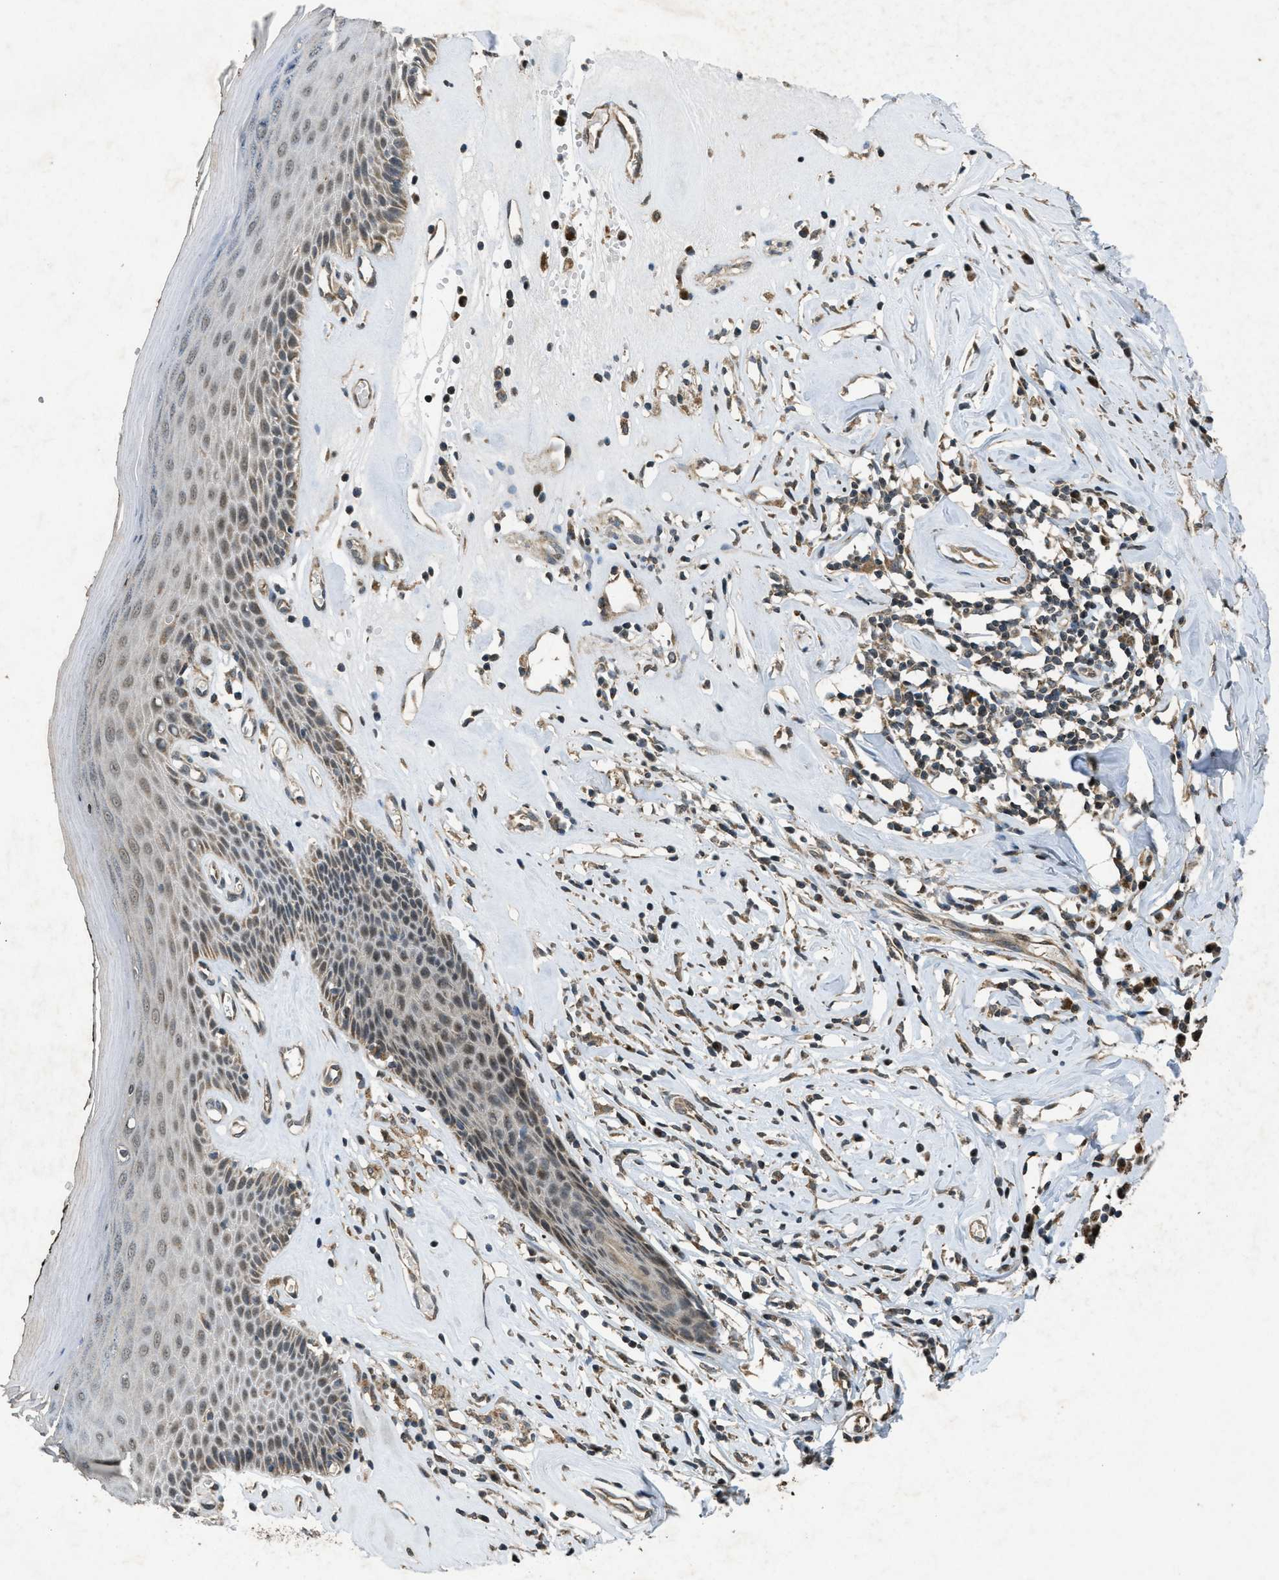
{"staining": {"intensity": "moderate", "quantity": ">75%", "location": "cytoplasmic/membranous,nuclear"}, "tissue": "skin", "cell_type": "Epidermal cells", "image_type": "normal", "snomed": [{"axis": "morphology", "description": "Normal tissue, NOS"}, {"axis": "morphology", "description": "Inflammation, NOS"}, {"axis": "topography", "description": "Vulva"}], "caption": "IHC staining of benign skin, which reveals medium levels of moderate cytoplasmic/membranous,nuclear positivity in approximately >75% of epidermal cells indicating moderate cytoplasmic/membranous,nuclear protein staining. The staining was performed using DAB (brown) for protein detection and nuclei were counterstained in hematoxylin (blue).", "gene": "PPP1R15A", "patient": {"sex": "female", "age": 84}}